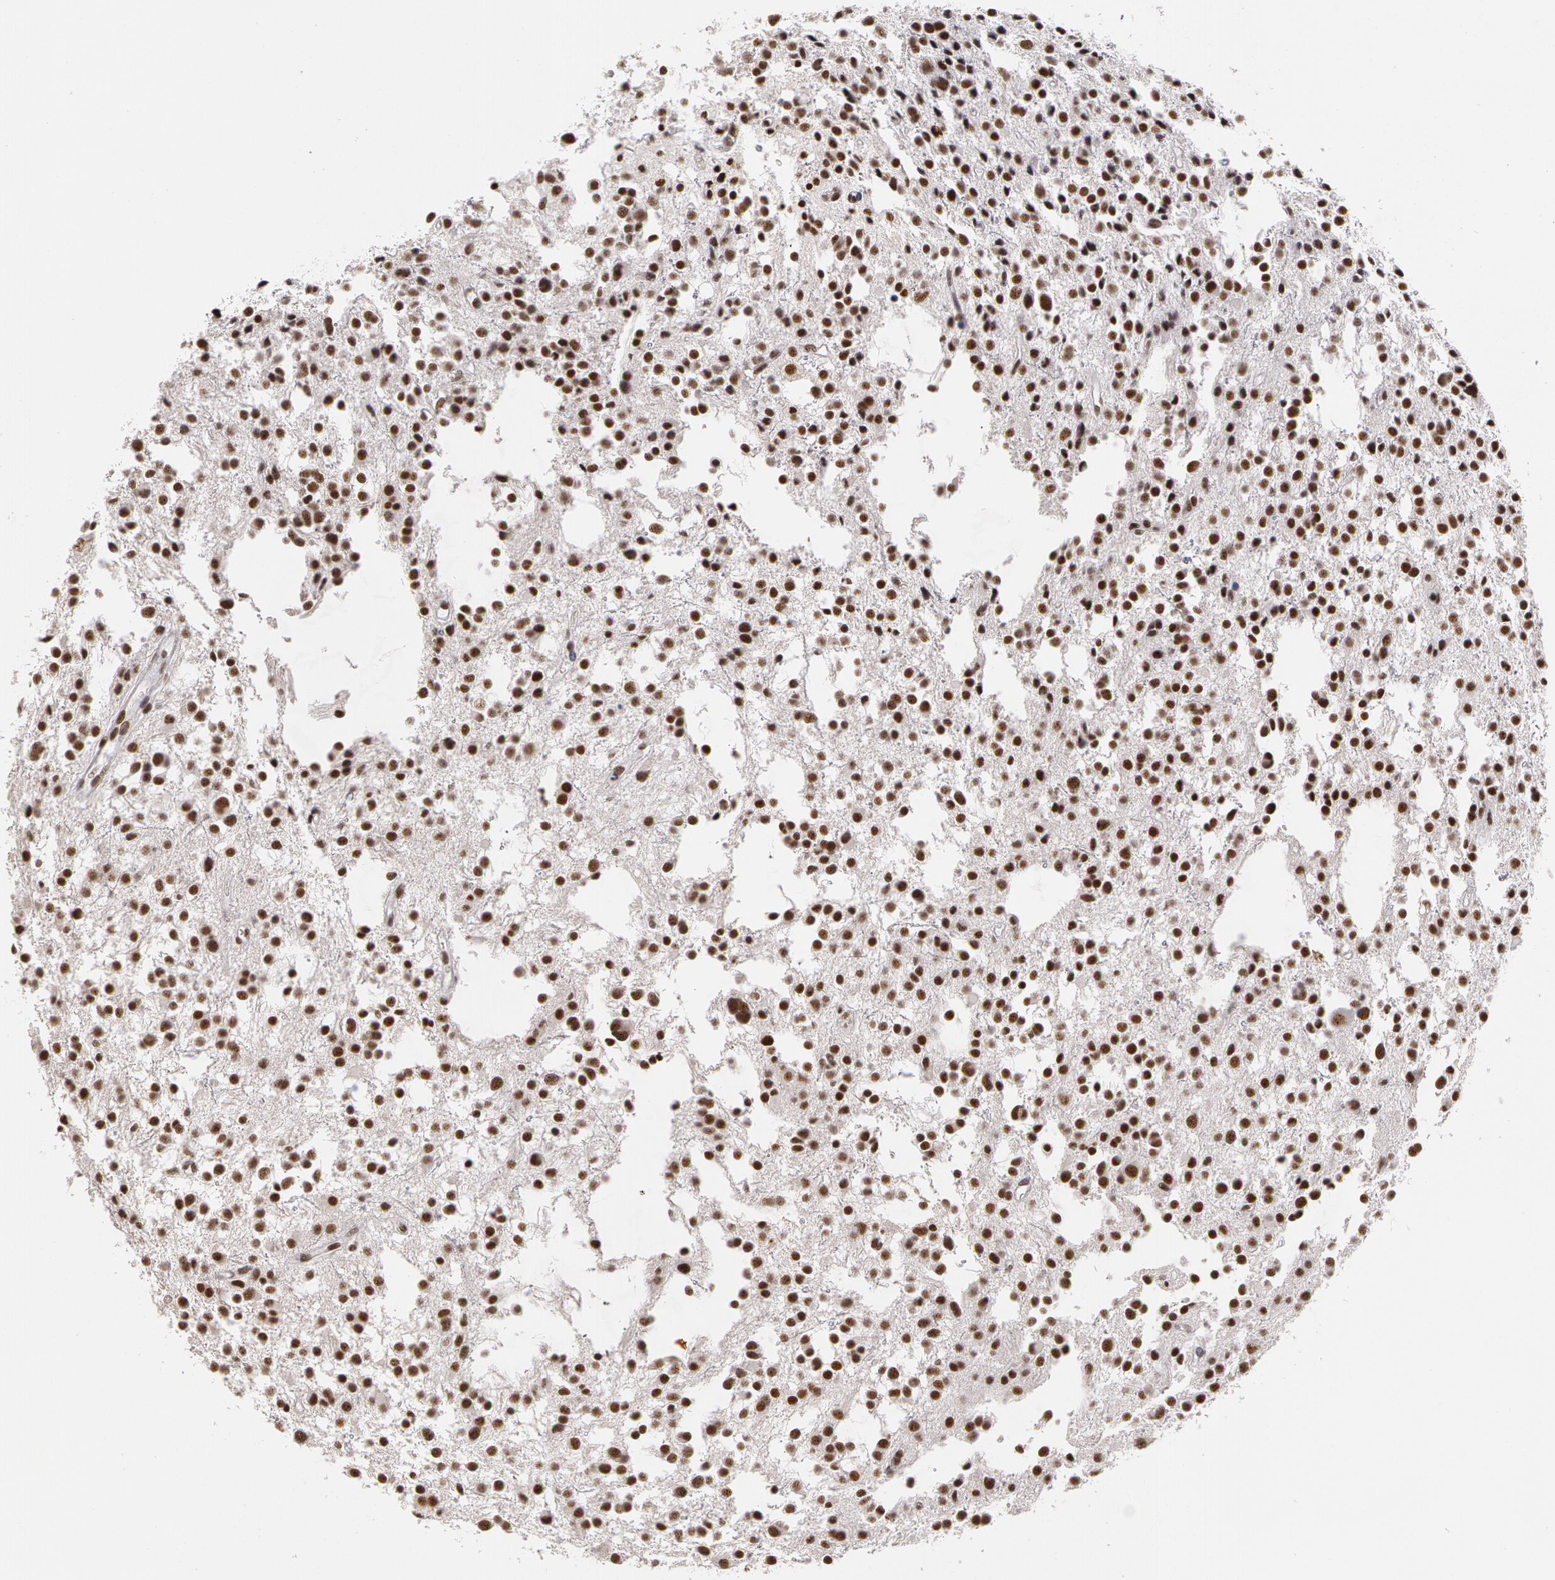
{"staining": {"intensity": "moderate", "quantity": ">75%", "location": "nuclear"}, "tissue": "glioma", "cell_type": "Tumor cells", "image_type": "cancer", "snomed": [{"axis": "morphology", "description": "Glioma, malignant, Low grade"}, {"axis": "topography", "description": "Brain"}], "caption": "Tumor cells reveal moderate nuclear staining in about >75% of cells in glioma. (IHC, brightfield microscopy, high magnification).", "gene": "PNN", "patient": {"sex": "female", "age": 36}}